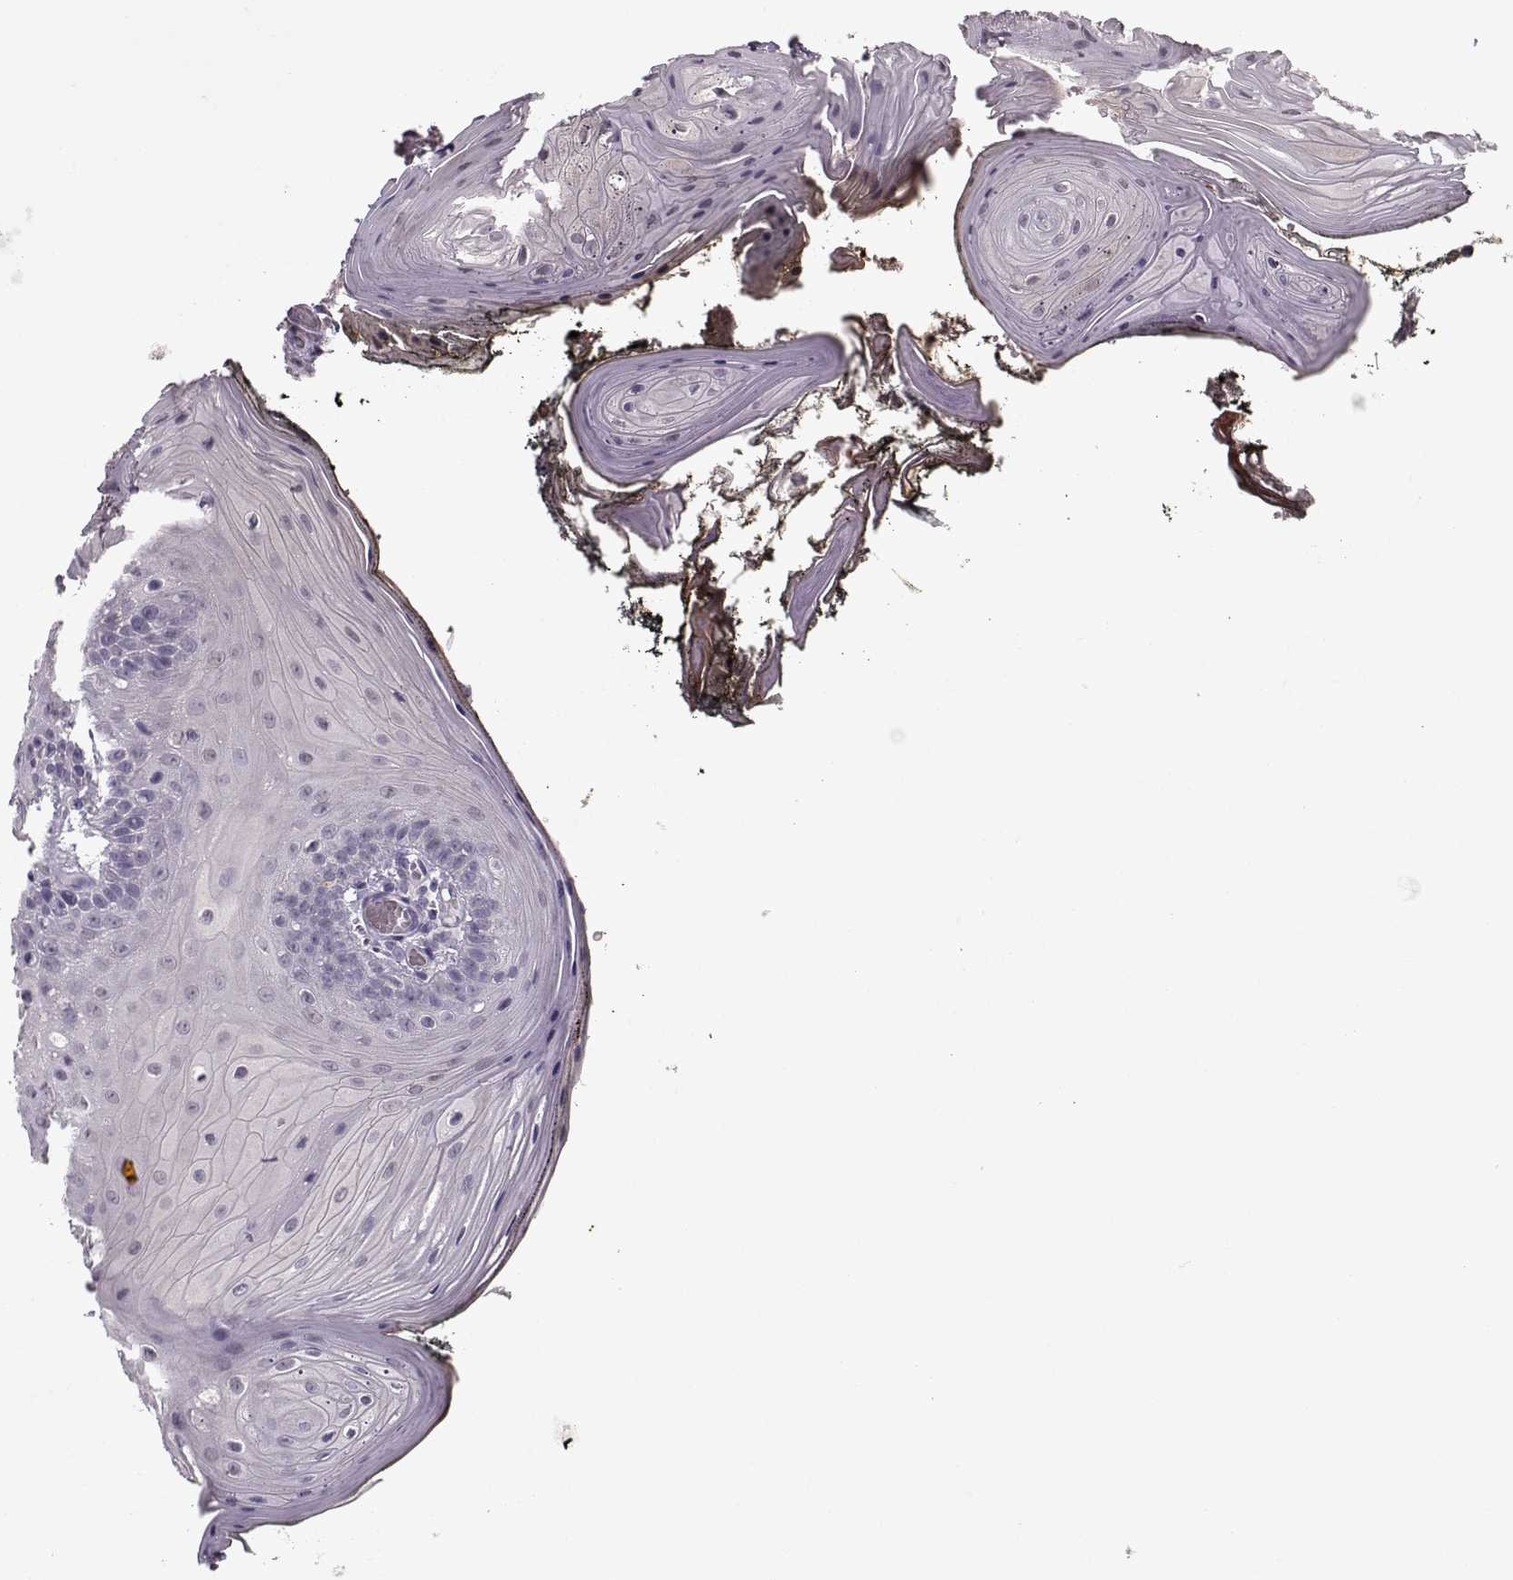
{"staining": {"intensity": "negative", "quantity": "none", "location": "none"}, "tissue": "oral mucosa", "cell_type": "Squamous epithelial cells", "image_type": "normal", "snomed": [{"axis": "morphology", "description": "Normal tissue, NOS"}, {"axis": "topography", "description": "Oral tissue"}], "caption": "The immunohistochemistry (IHC) histopathology image has no significant staining in squamous epithelial cells of oral mucosa. Brightfield microscopy of immunohistochemistry (IHC) stained with DAB (brown) and hematoxylin (blue), captured at high magnification.", "gene": "ACOT11", "patient": {"sex": "male", "age": 9}}